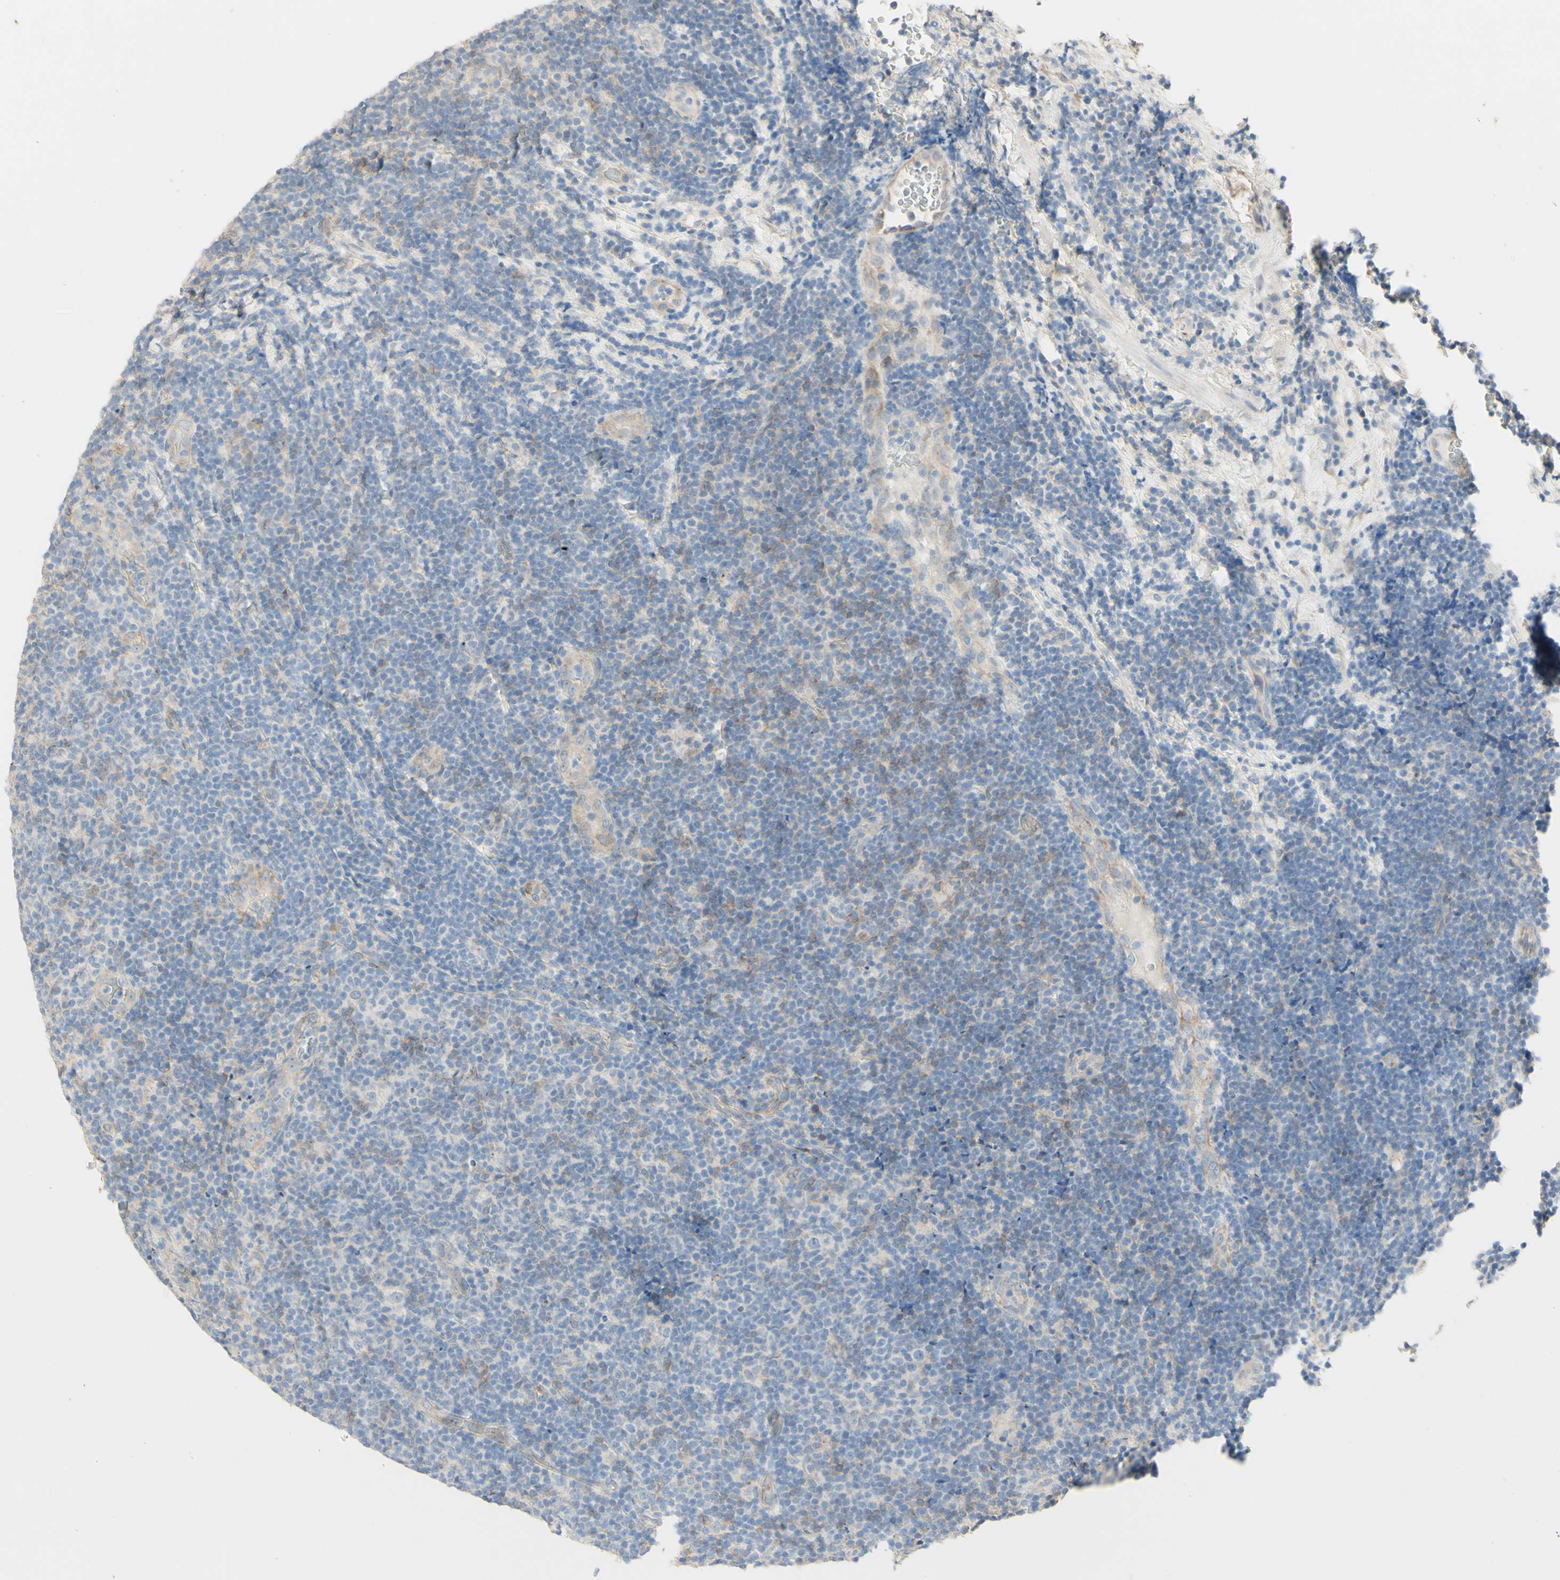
{"staining": {"intensity": "negative", "quantity": "none", "location": "none"}, "tissue": "lymphoma", "cell_type": "Tumor cells", "image_type": "cancer", "snomed": [{"axis": "morphology", "description": "Malignant lymphoma, non-Hodgkin's type, Low grade"}, {"axis": "topography", "description": "Lymph node"}], "caption": "High power microscopy micrograph of an immunohistochemistry (IHC) micrograph of low-grade malignant lymphoma, non-Hodgkin's type, revealing no significant positivity in tumor cells.", "gene": "RNF149", "patient": {"sex": "male", "age": 83}}